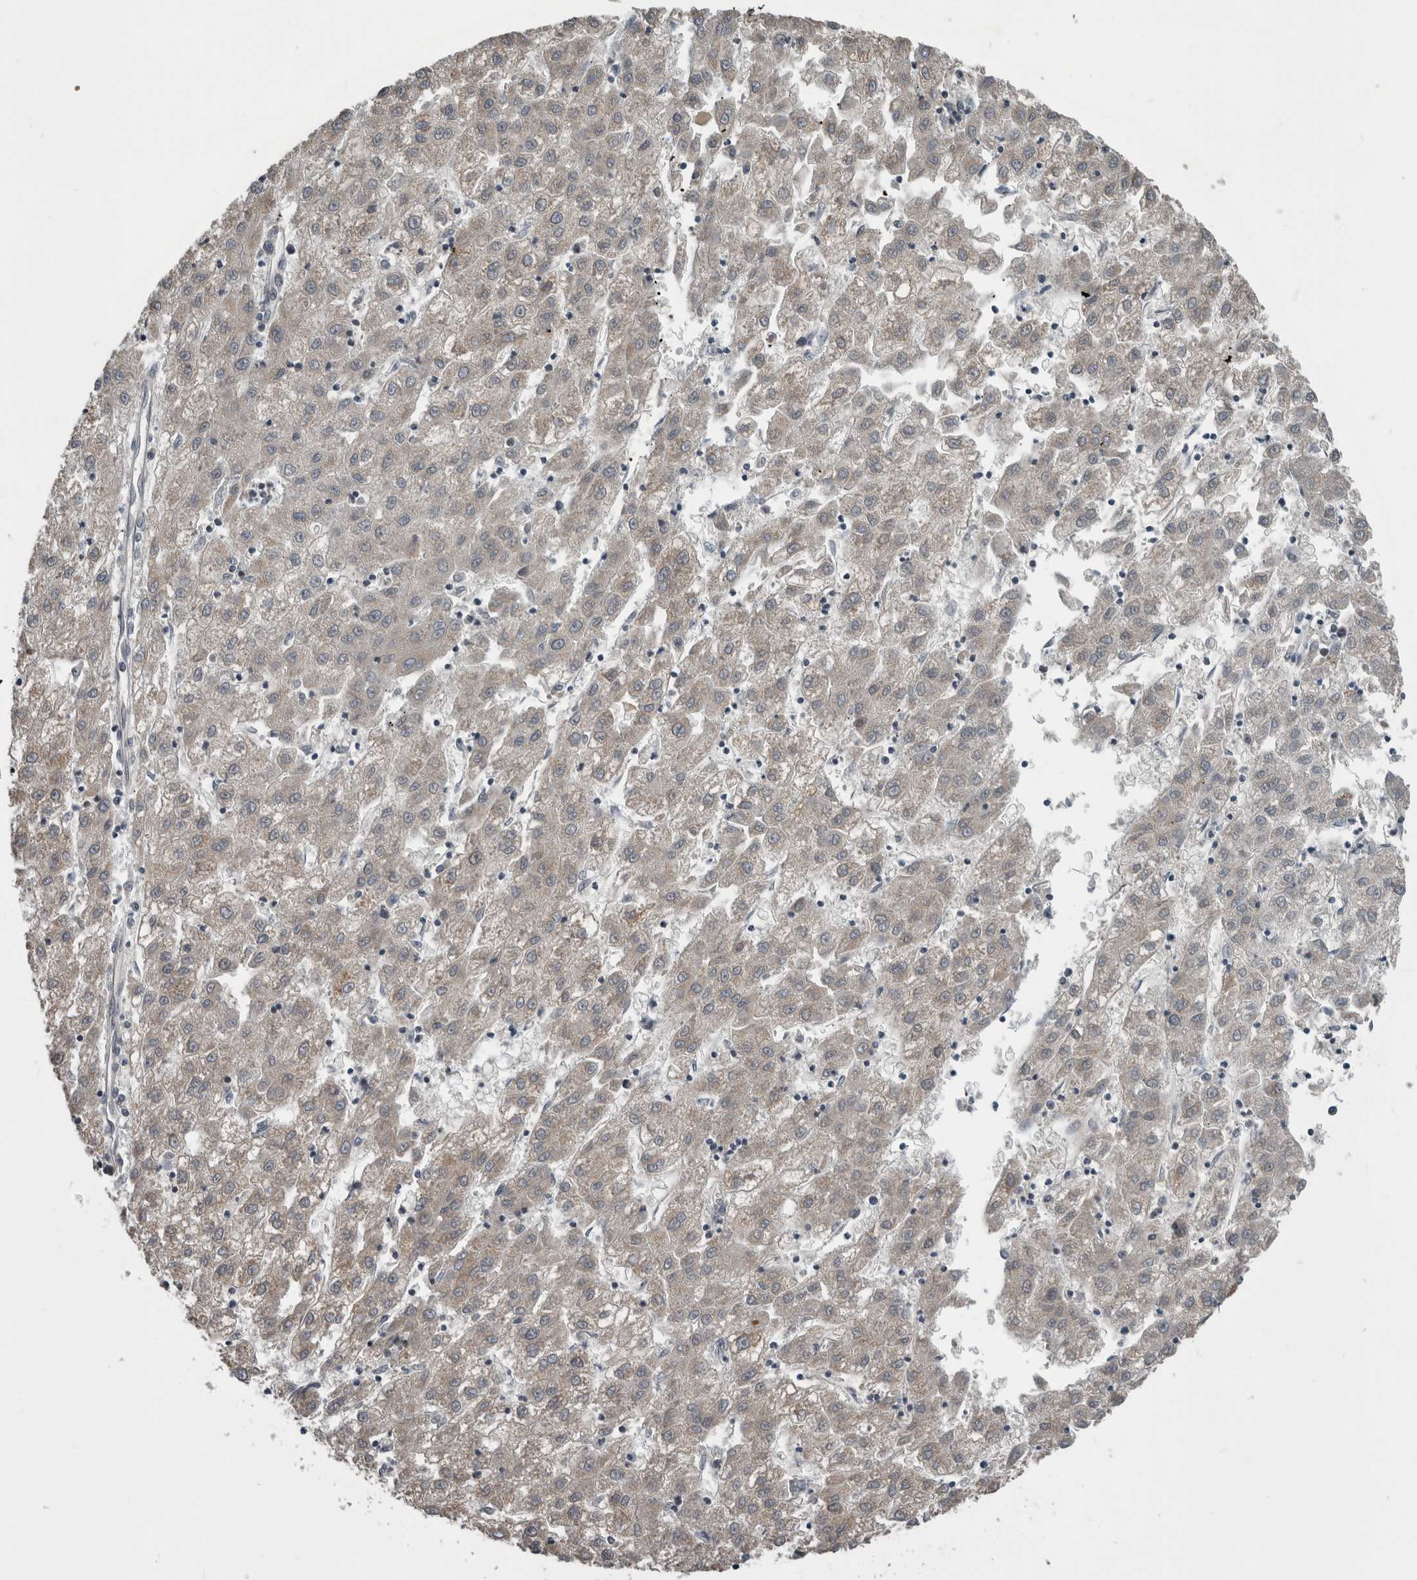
{"staining": {"intensity": "negative", "quantity": "none", "location": "none"}, "tissue": "liver cancer", "cell_type": "Tumor cells", "image_type": "cancer", "snomed": [{"axis": "morphology", "description": "Carcinoma, Hepatocellular, NOS"}, {"axis": "topography", "description": "Liver"}], "caption": "Immunohistochemistry (IHC) image of liver cancer stained for a protein (brown), which shows no positivity in tumor cells. (IHC, brightfield microscopy, high magnification).", "gene": "ENY2", "patient": {"sex": "male", "age": 72}}